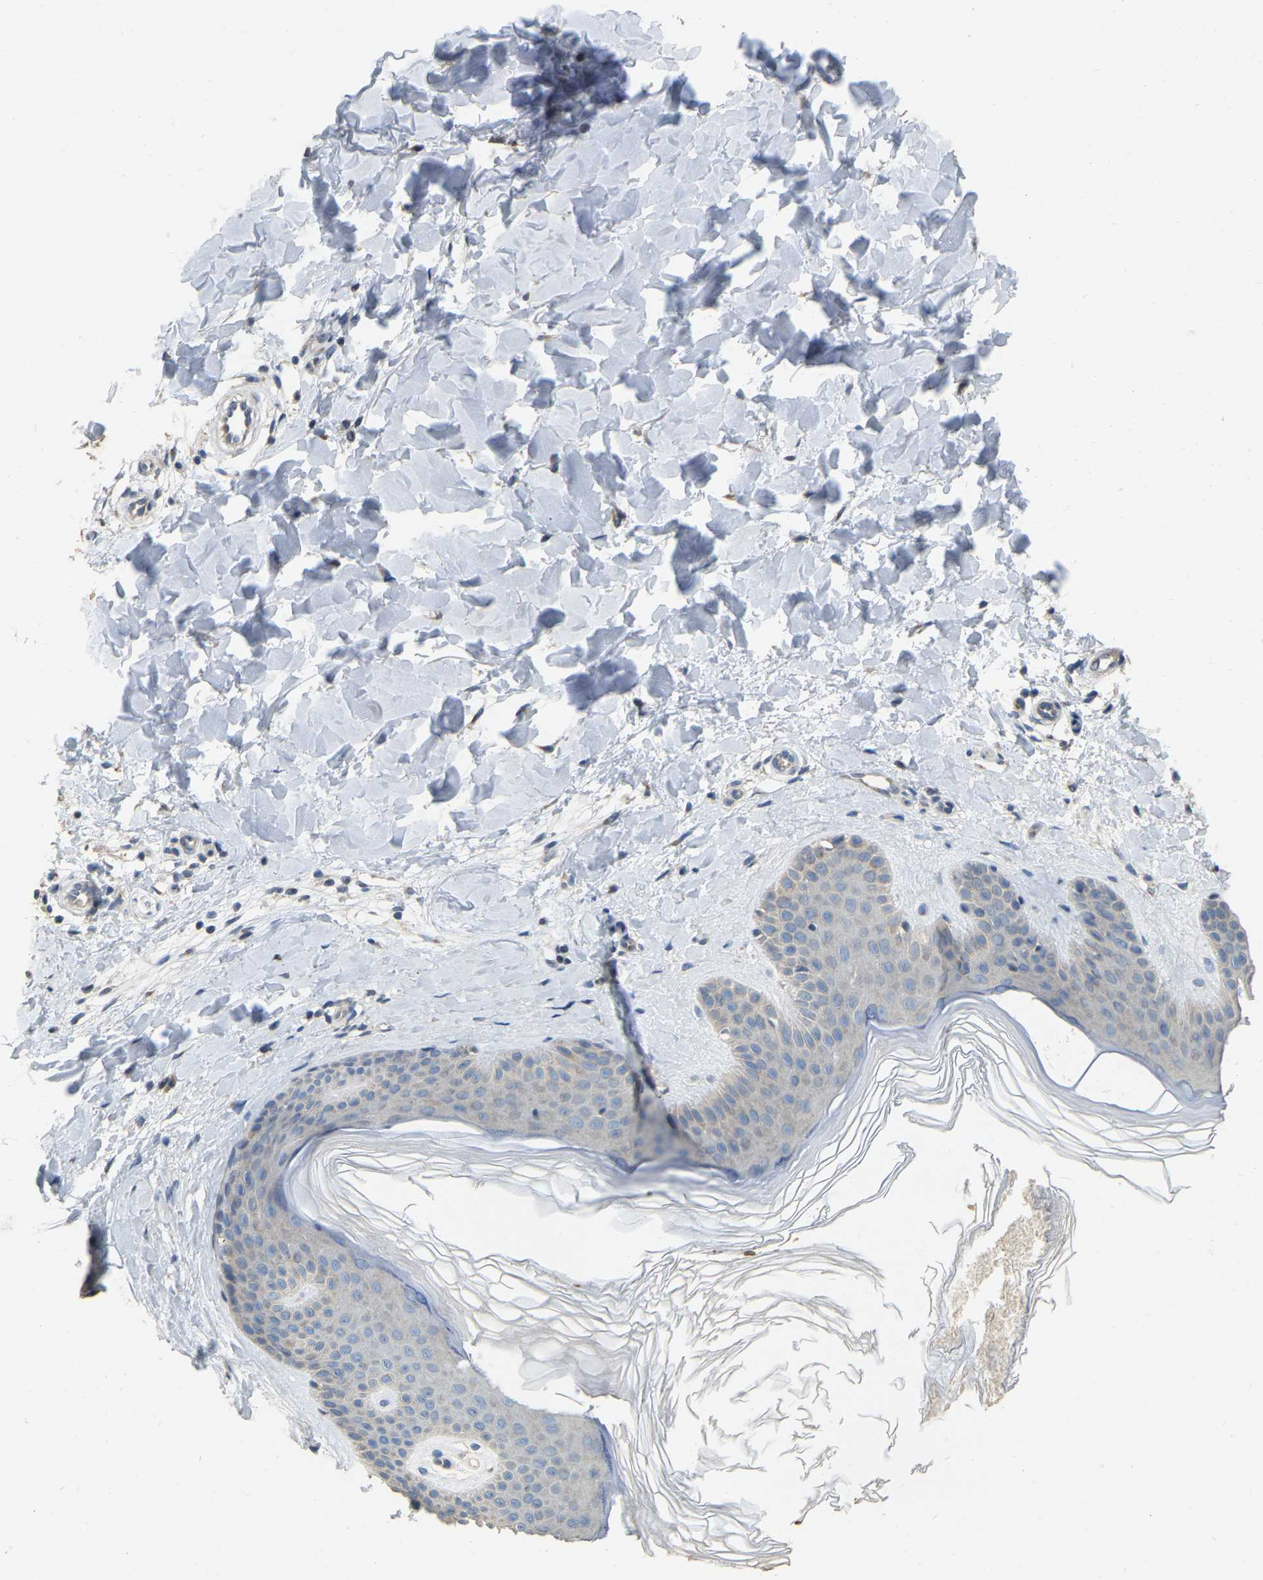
{"staining": {"intensity": "negative", "quantity": "none", "location": "none"}, "tissue": "skin", "cell_type": "Fibroblasts", "image_type": "normal", "snomed": [{"axis": "morphology", "description": "Normal tissue, NOS"}, {"axis": "morphology", "description": "Malignant melanoma, Metastatic site"}, {"axis": "topography", "description": "Skin"}], "caption": "The image reveals no staining of fibroblasts in benign skin. The staining is performed using DAB brown chromogen with nuclei counter-stained in using hematoxylin.", "gene": "CFAP298", "patient": {"sex": "male", "age": 41}}